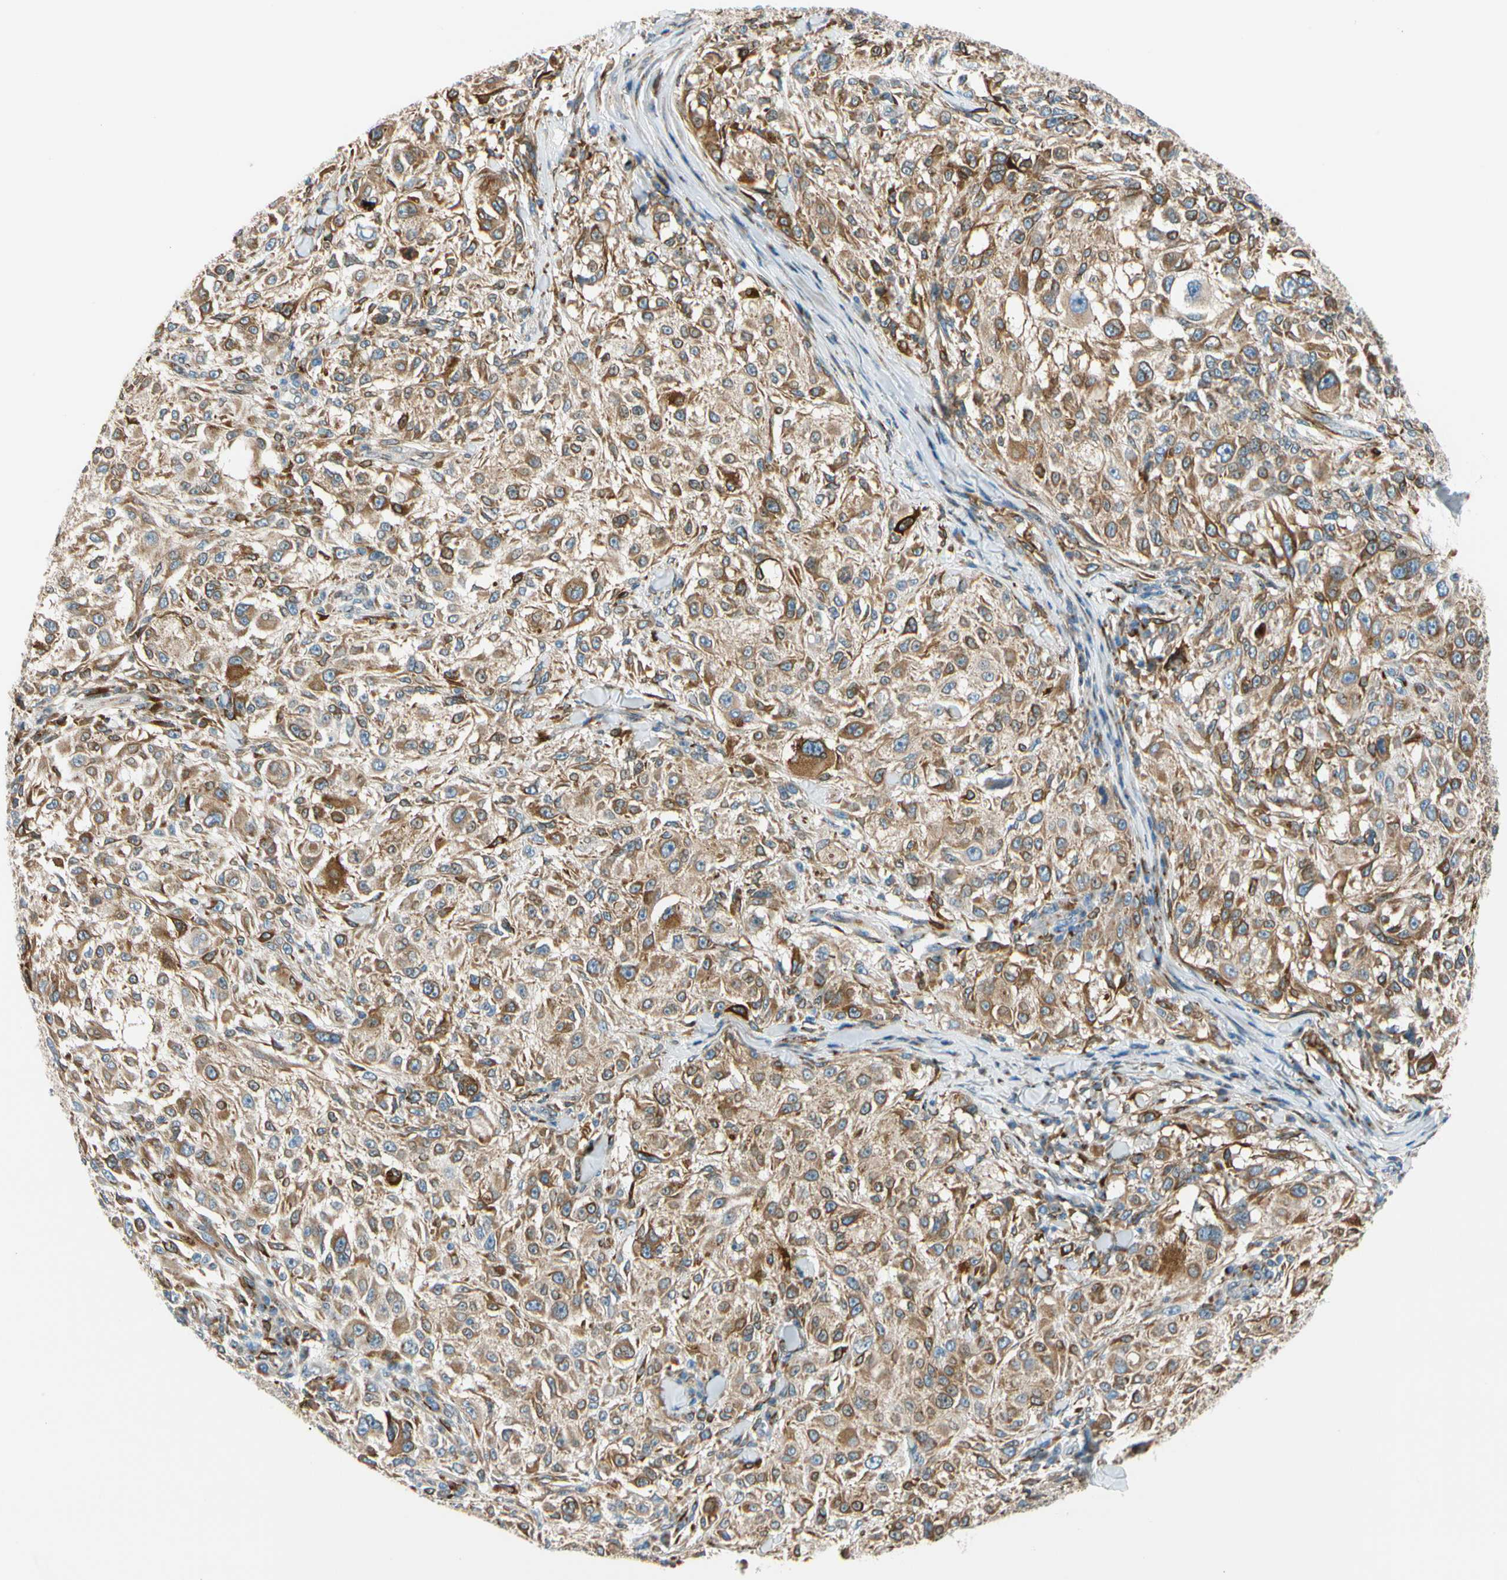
{"staining": {"intensity": "moderate", "quantity": ">75%", "location": "cytoplasmic/membranous"}, "tissue": "melanoma", "cell_type": "Tumor cells", "image_type": "cancer", "snomed": [{"axis": "morphology", "description": "Necrosis, NOS"}, {"axis": "morphology", "description": "Malignant melanoma, NOS"}, {"axis": "topography", "description": "Skin"}], "caption": "Protein expression analysis of malignant melanoma demonstrates moderate cytoplasmic/membranous expression in about >75% of tumor cells.", "gene": "NUCB1", "patient": {"sex": "female", "age": 87}}